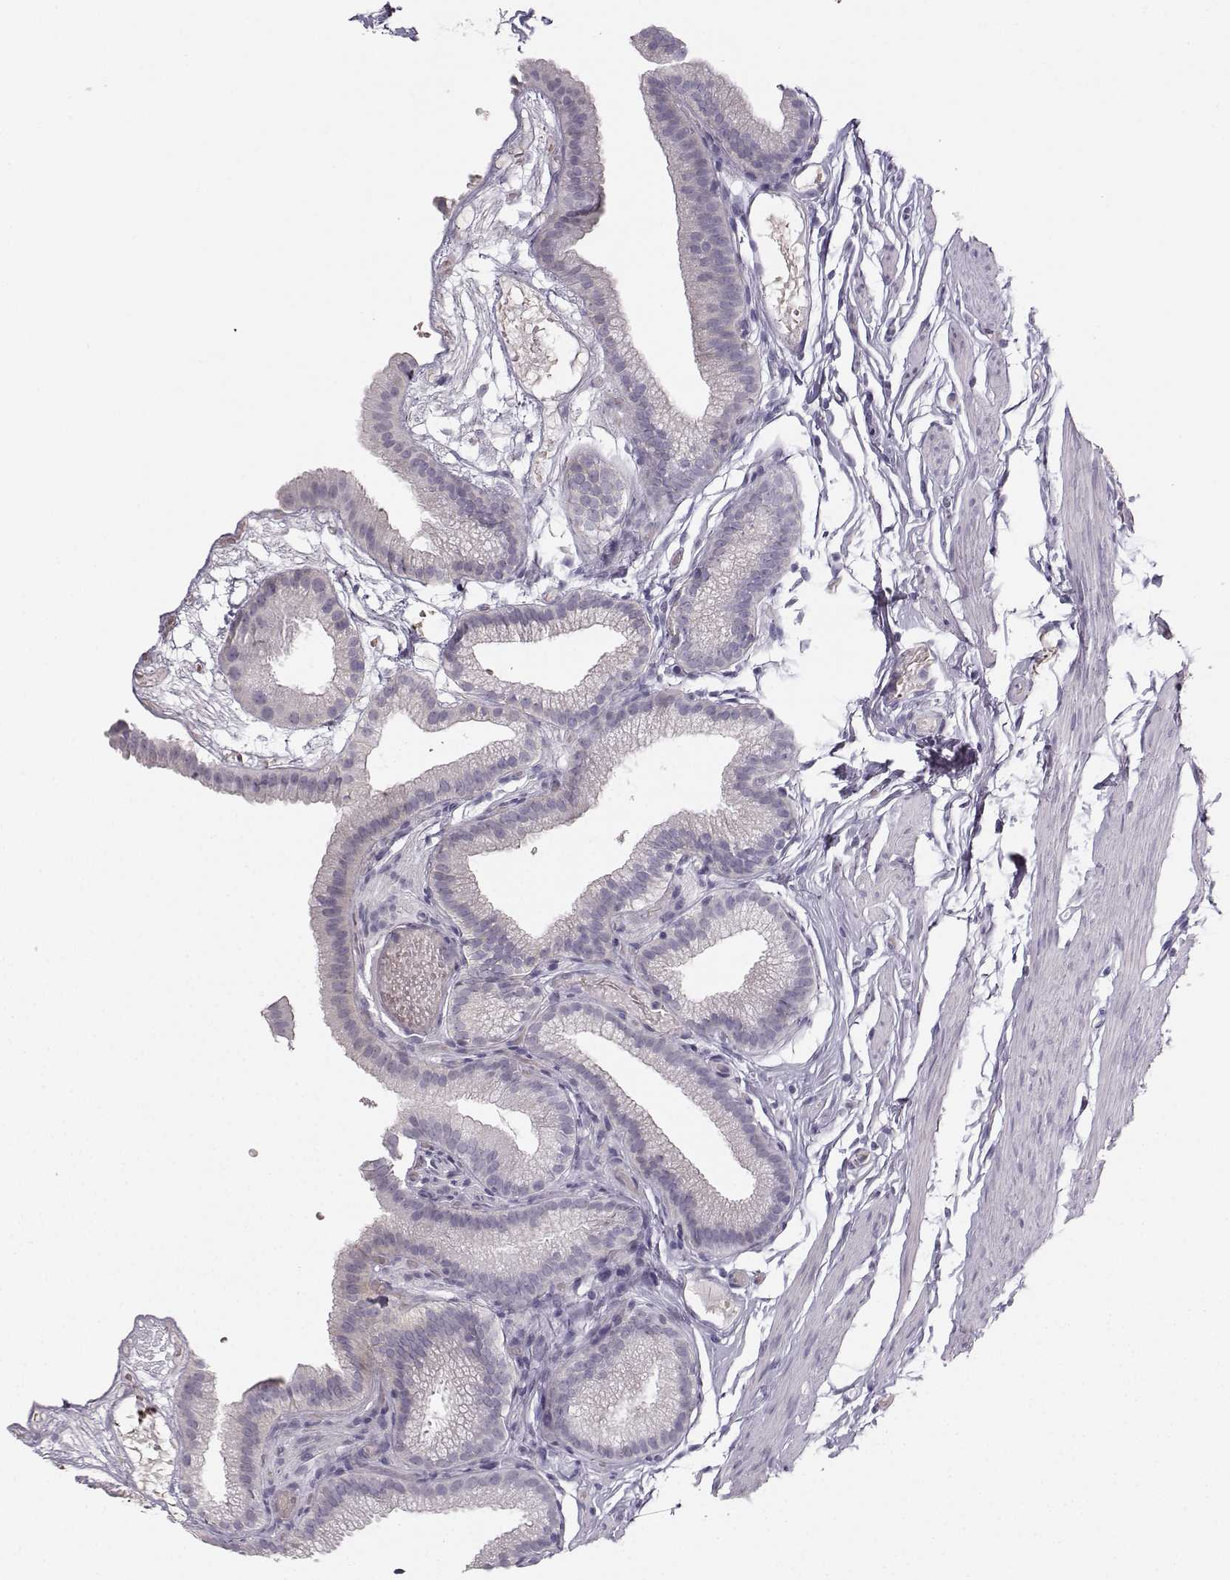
{"staining": {"intensity": "negative", "quantity": "none", "location": "none"}, "tissue": "gallbladder", "cell_type": "Glandular cells", "image_type": "normal", "snomed": [{"axis": "morphology", "description": "Normal tissue, NOS"}, {"axis": "topography", "description": "Gallbladder"}], "caption": "There is no significant staining in glandular cells of gallbladder. The staining was performed using DAB to visualize the protein expression in brown, while the nuclei were stained in blue with hematoxylin (Magnification: 20x).", "gene": "CASR", "patient": {"sex": "female", "age": 45}}